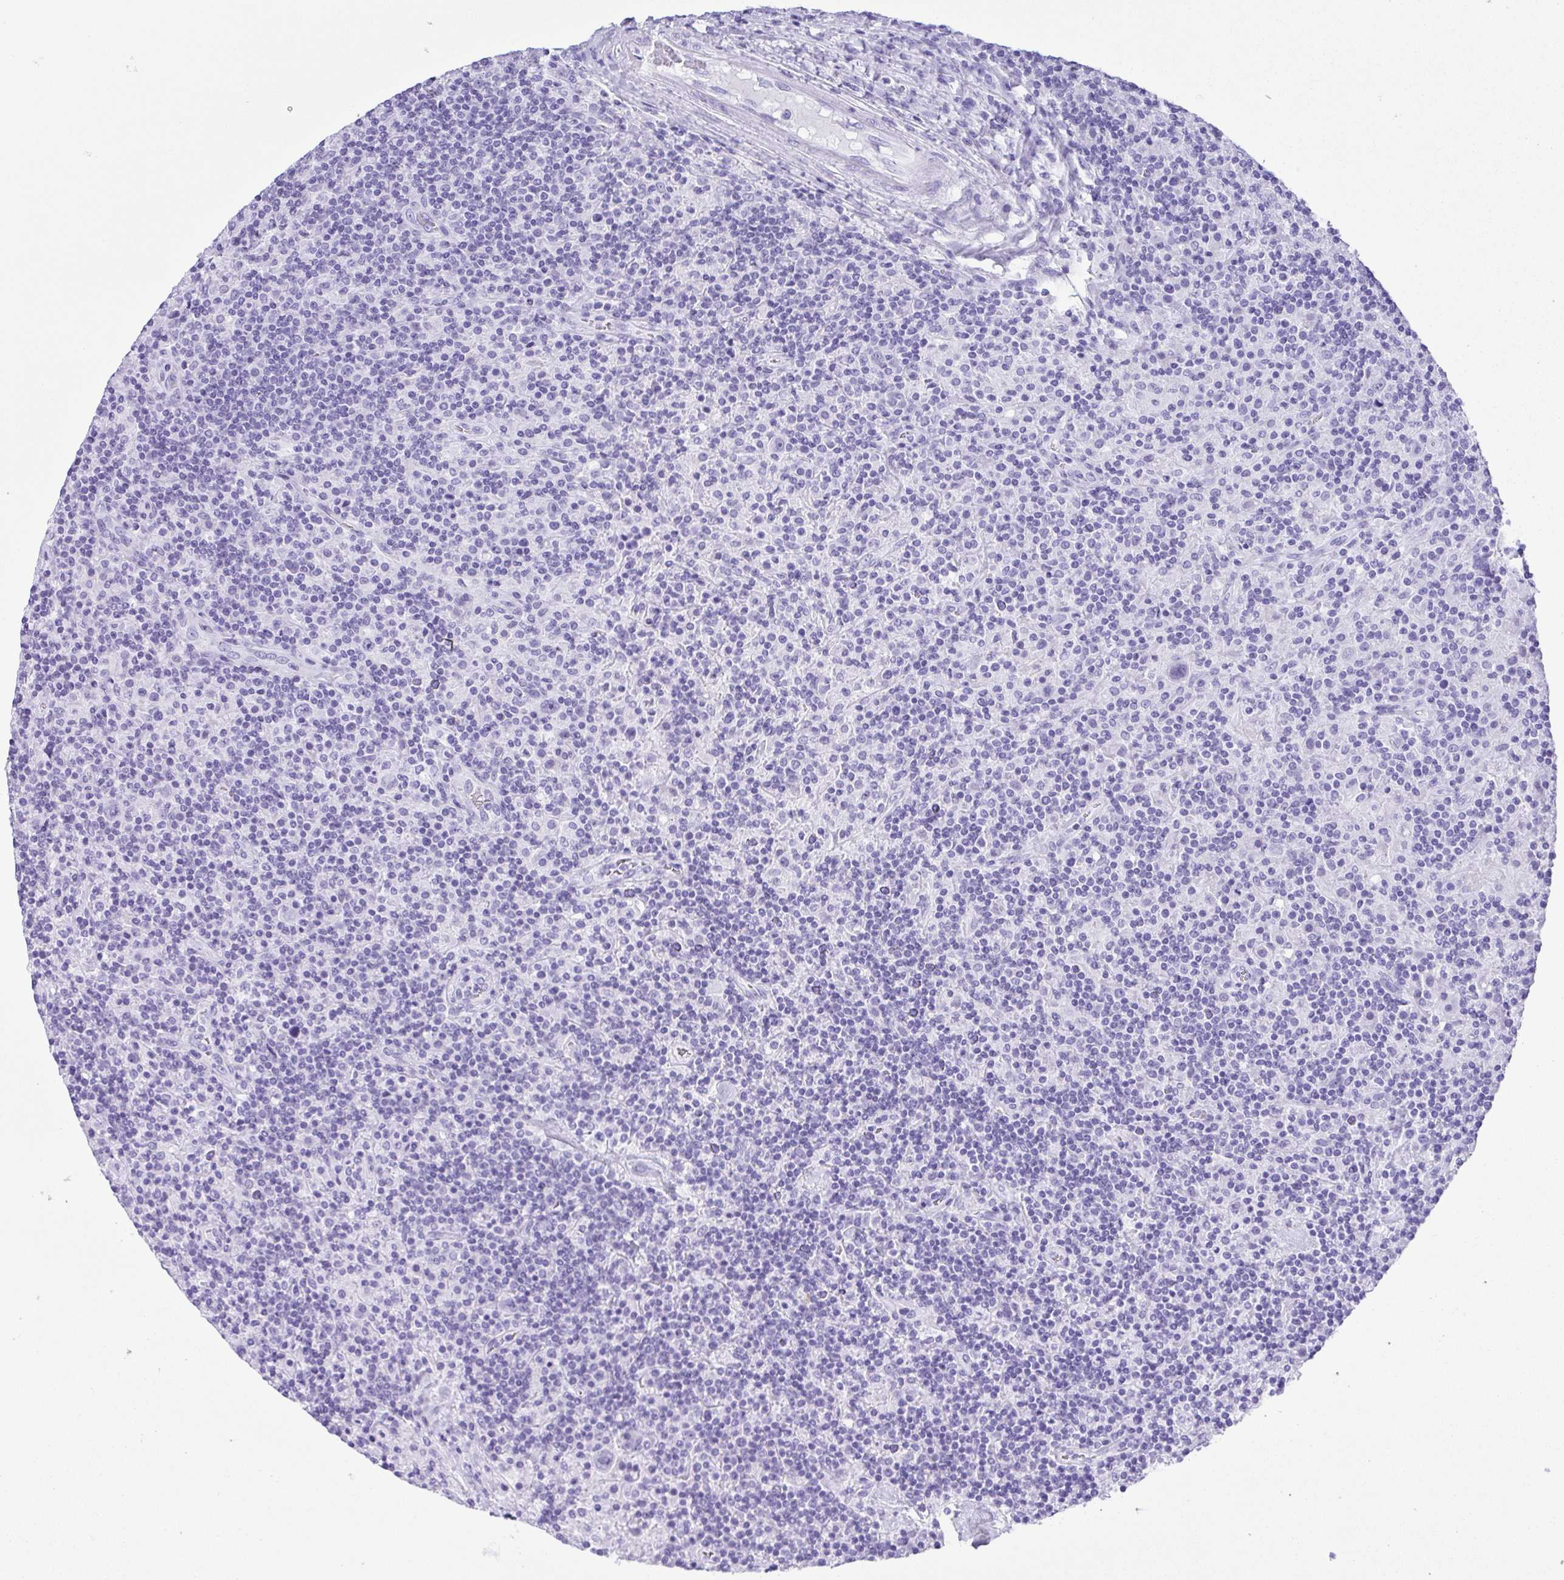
{"staining": {"intensity": "negative", "quantity": "none", "location": "none"}, "tissue": "lymphoma", "cell_type": "Tumor cells", "image_type": "cancer", "snomed": [{"axis": "morphology", "description": "Hodgkin's disease, NOS"}, {"axis": "topography", "description": "Lymph node"}], "caption": "Immunohistochemical staining of human lymphoma reveals no significant expression in tumor cells.", "gene": "CDSN", "patient": {"sex": "male", "age": 70}}